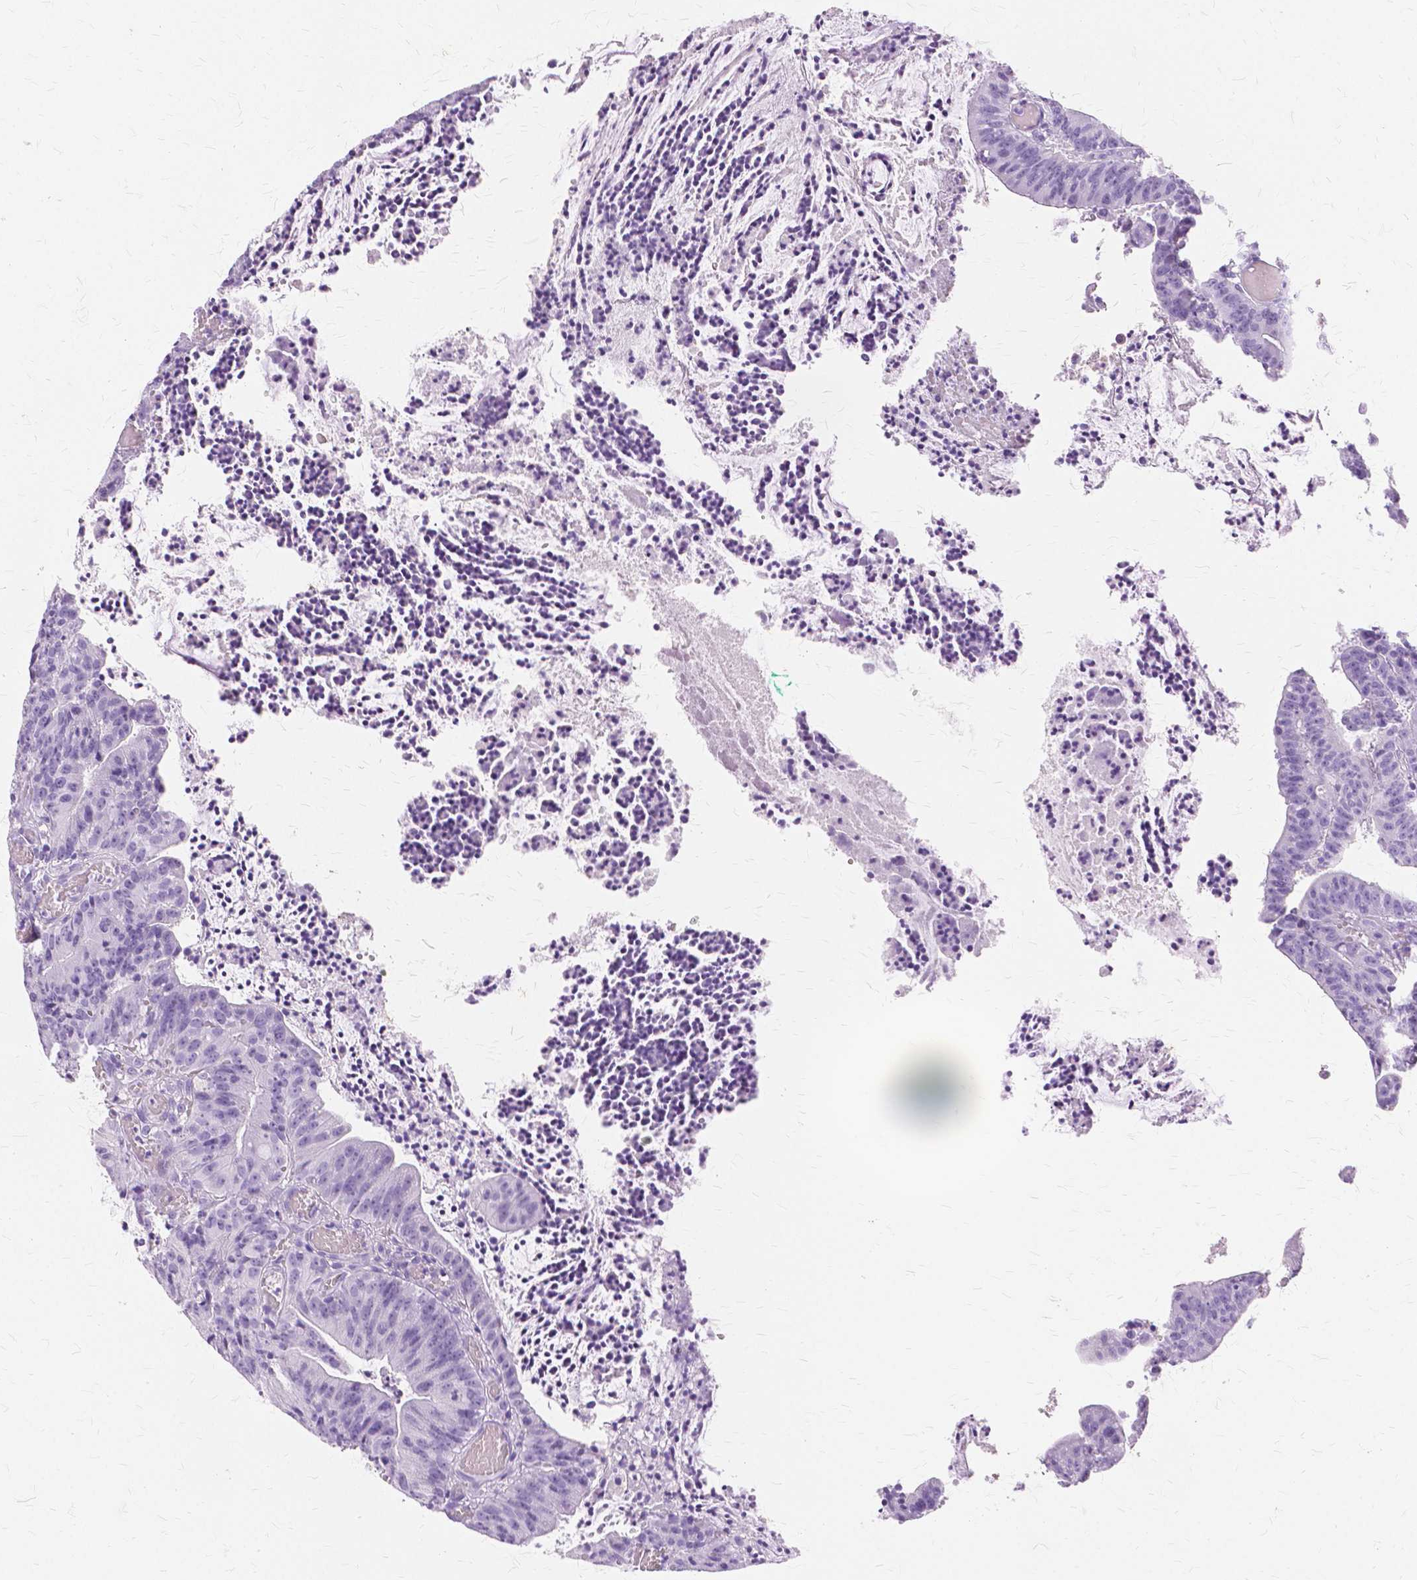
{"staining": {"intensity": "negative", "quantity": "none", "location": "none"}, "tissue": "colorectal cancer", "cell_type": "Tumor cells", "image_type": "cancer", "snomed": [{"axis": "morphology", "description": "Adenocarcinoma, NOS"}, {"axis": "topography", "description": "Colon"}], "caption": "DAB (3,3'-diaminobenzidine) immunohistochemical staining of adenocarcinoma (colorectal) reveals no significant positivity in tumor cells. The staining is performed using DAB (3,3'-diaminobenzidine) brown chromogen with nuclei counter-stained in using hematoxylin.", "gene": "TGM1", "patient": {"sex": "female", "age": 78}}